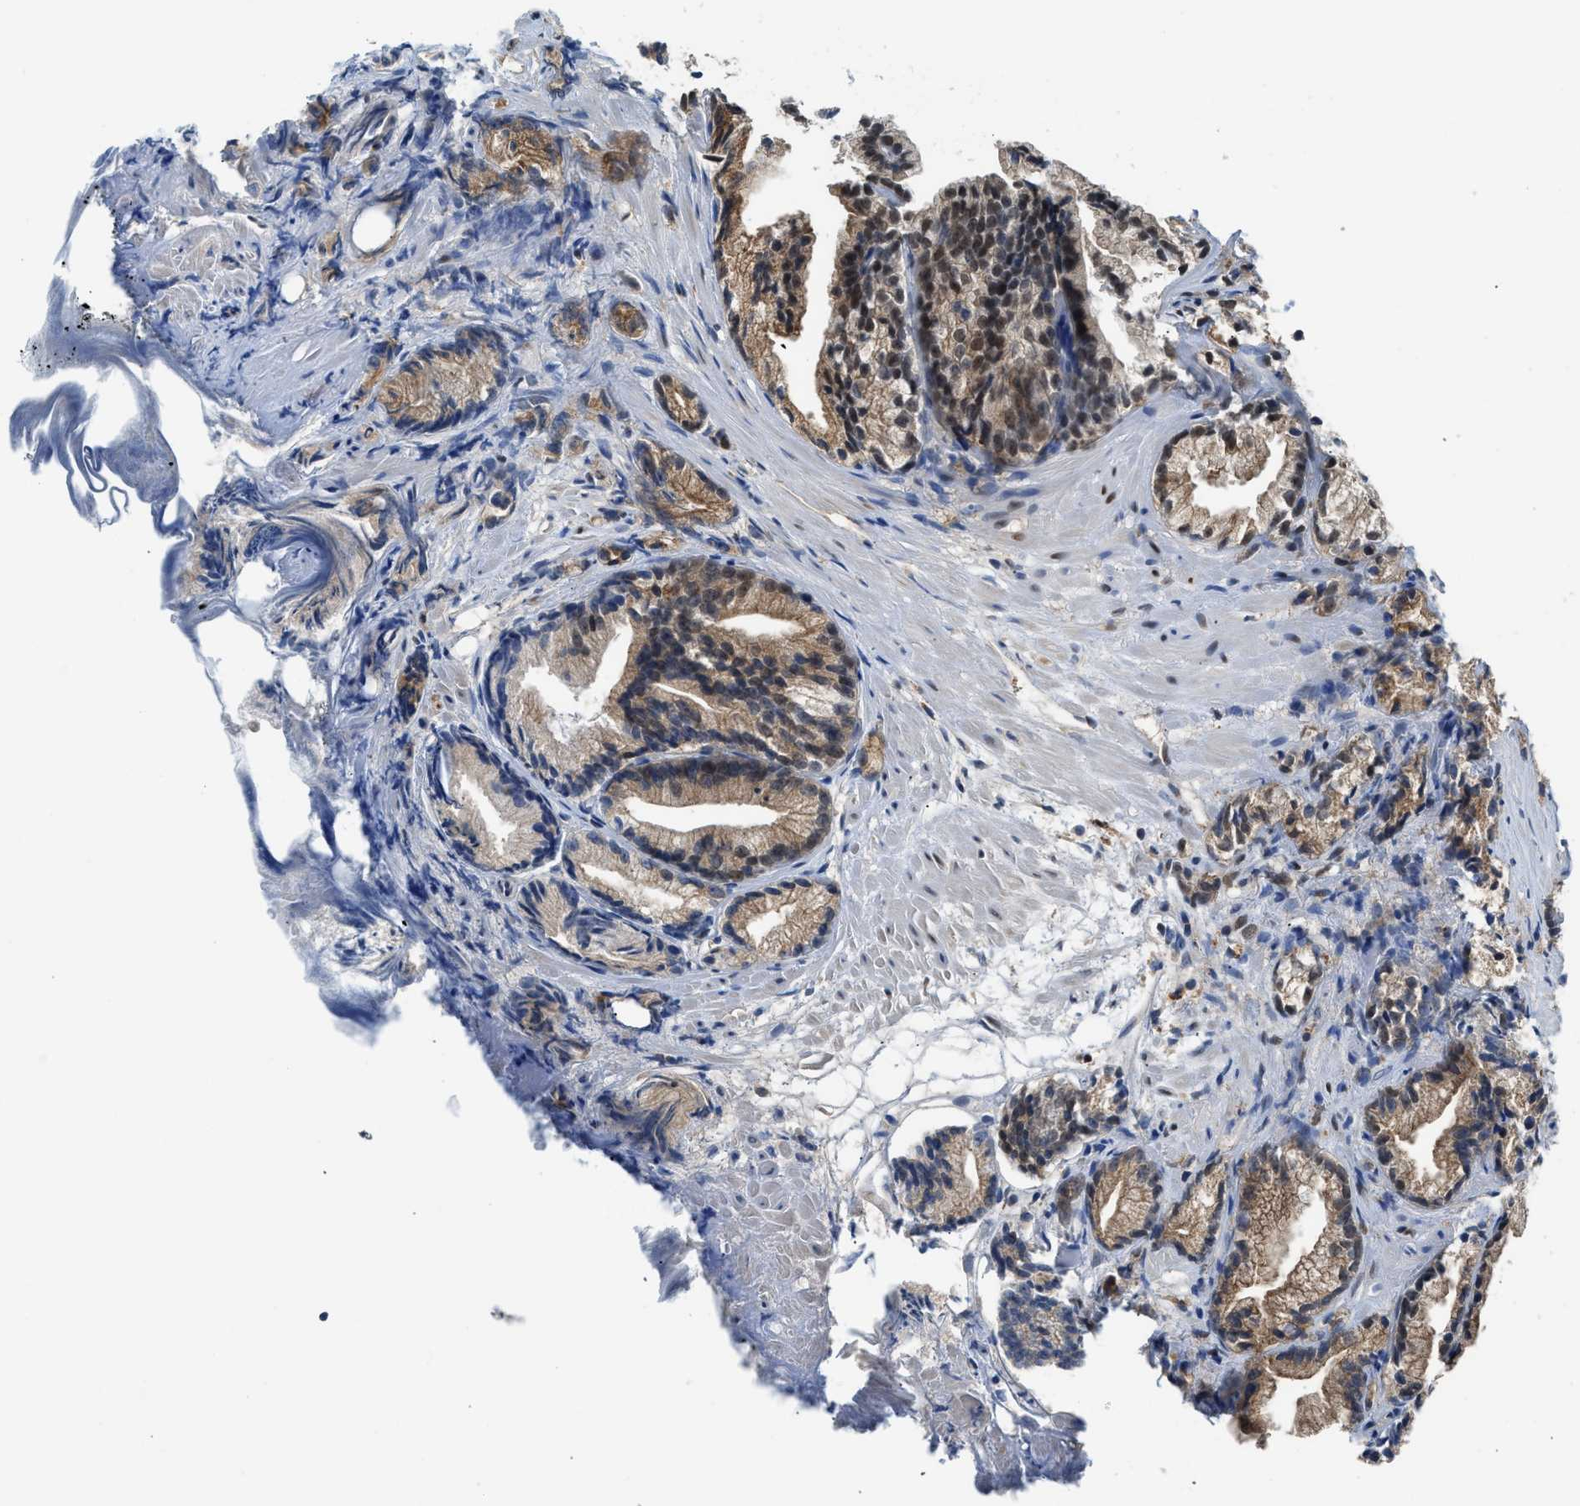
{"staining": {"intensity": "moderate", "quantity": "25%-75%", "location": "cytoplasmic/membranous,nuclear"}, "tissue": "prostate cancer", "cell_type": "Tumor cells", "image_type": "cancer", "snomed": [{"axis": "morphology", "description": "Adenocarcinoma, Low grade"}, {"axis": "topography", "description": "Prostate"}], "caption": "Prostate cancer (low-grade adenocarcinoma) tissue demonstrates moderate cytoplasmic/membranous and nuclear expression in about 25%-75% of tumor cells", "gene": "ALX1", "patient": {"sex": "male", "age": 89}}